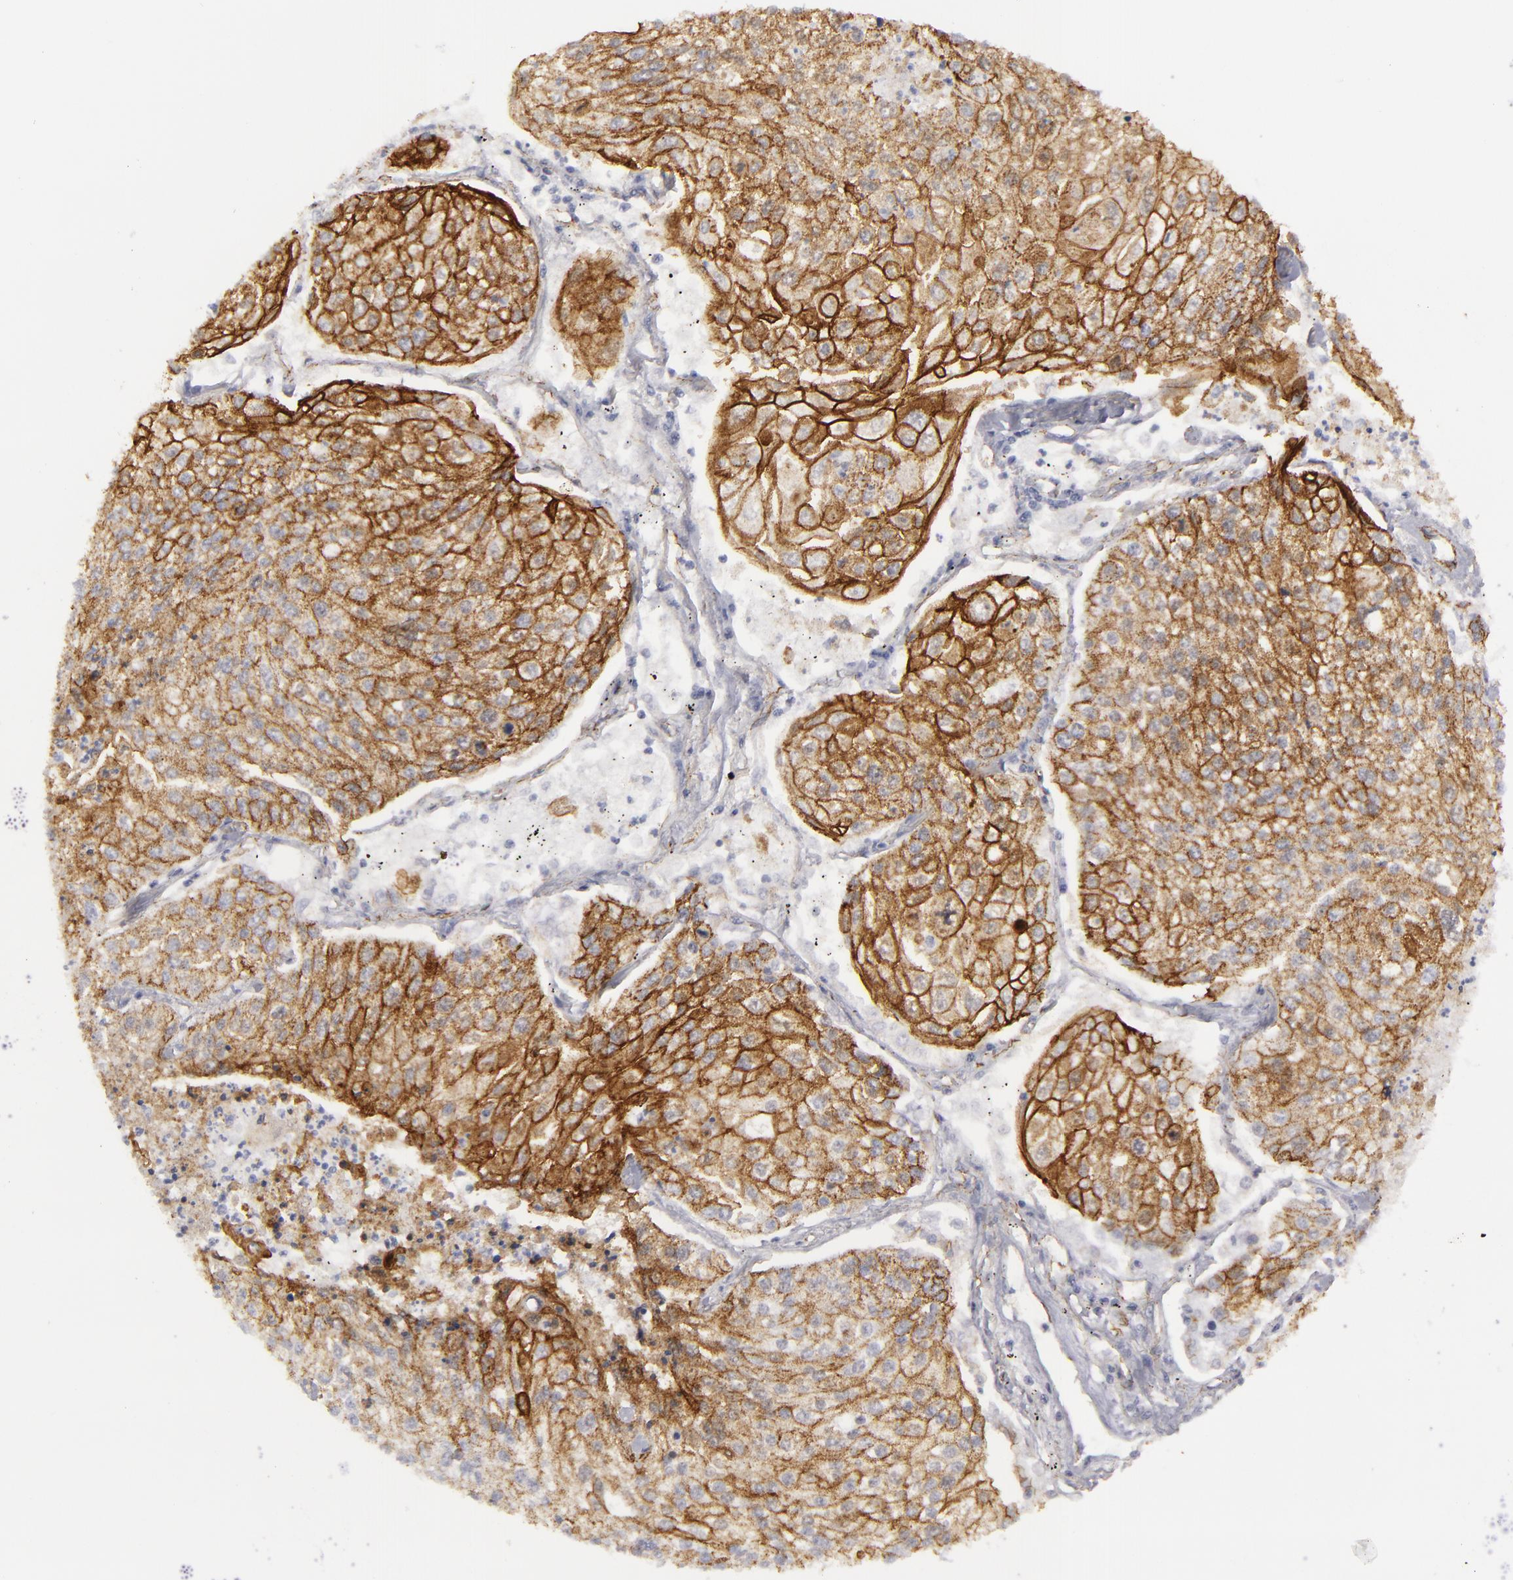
{"staining": {"intensity": "strong", "quantity": "25%-75%", "location": "cytoplasmic/membranous"}, "tissue": "lung cancer", "cell_type": "Tumor cells", "image_type": "cancer", "snomed": [{"axis": "morphology", "description": "Squamous cell carcinoma, NOS"}, {"axis": "topography", "description": "Lung"}], "caption": "Brown immunohistochemical staining in lung cancer (squamous cell carcinoma) shows strong cytoplasmic/membranous expression in approximately 25%-75% of tumor cells.", "gene": "JUP", "patient": {"sex": "male", "age": 75}}